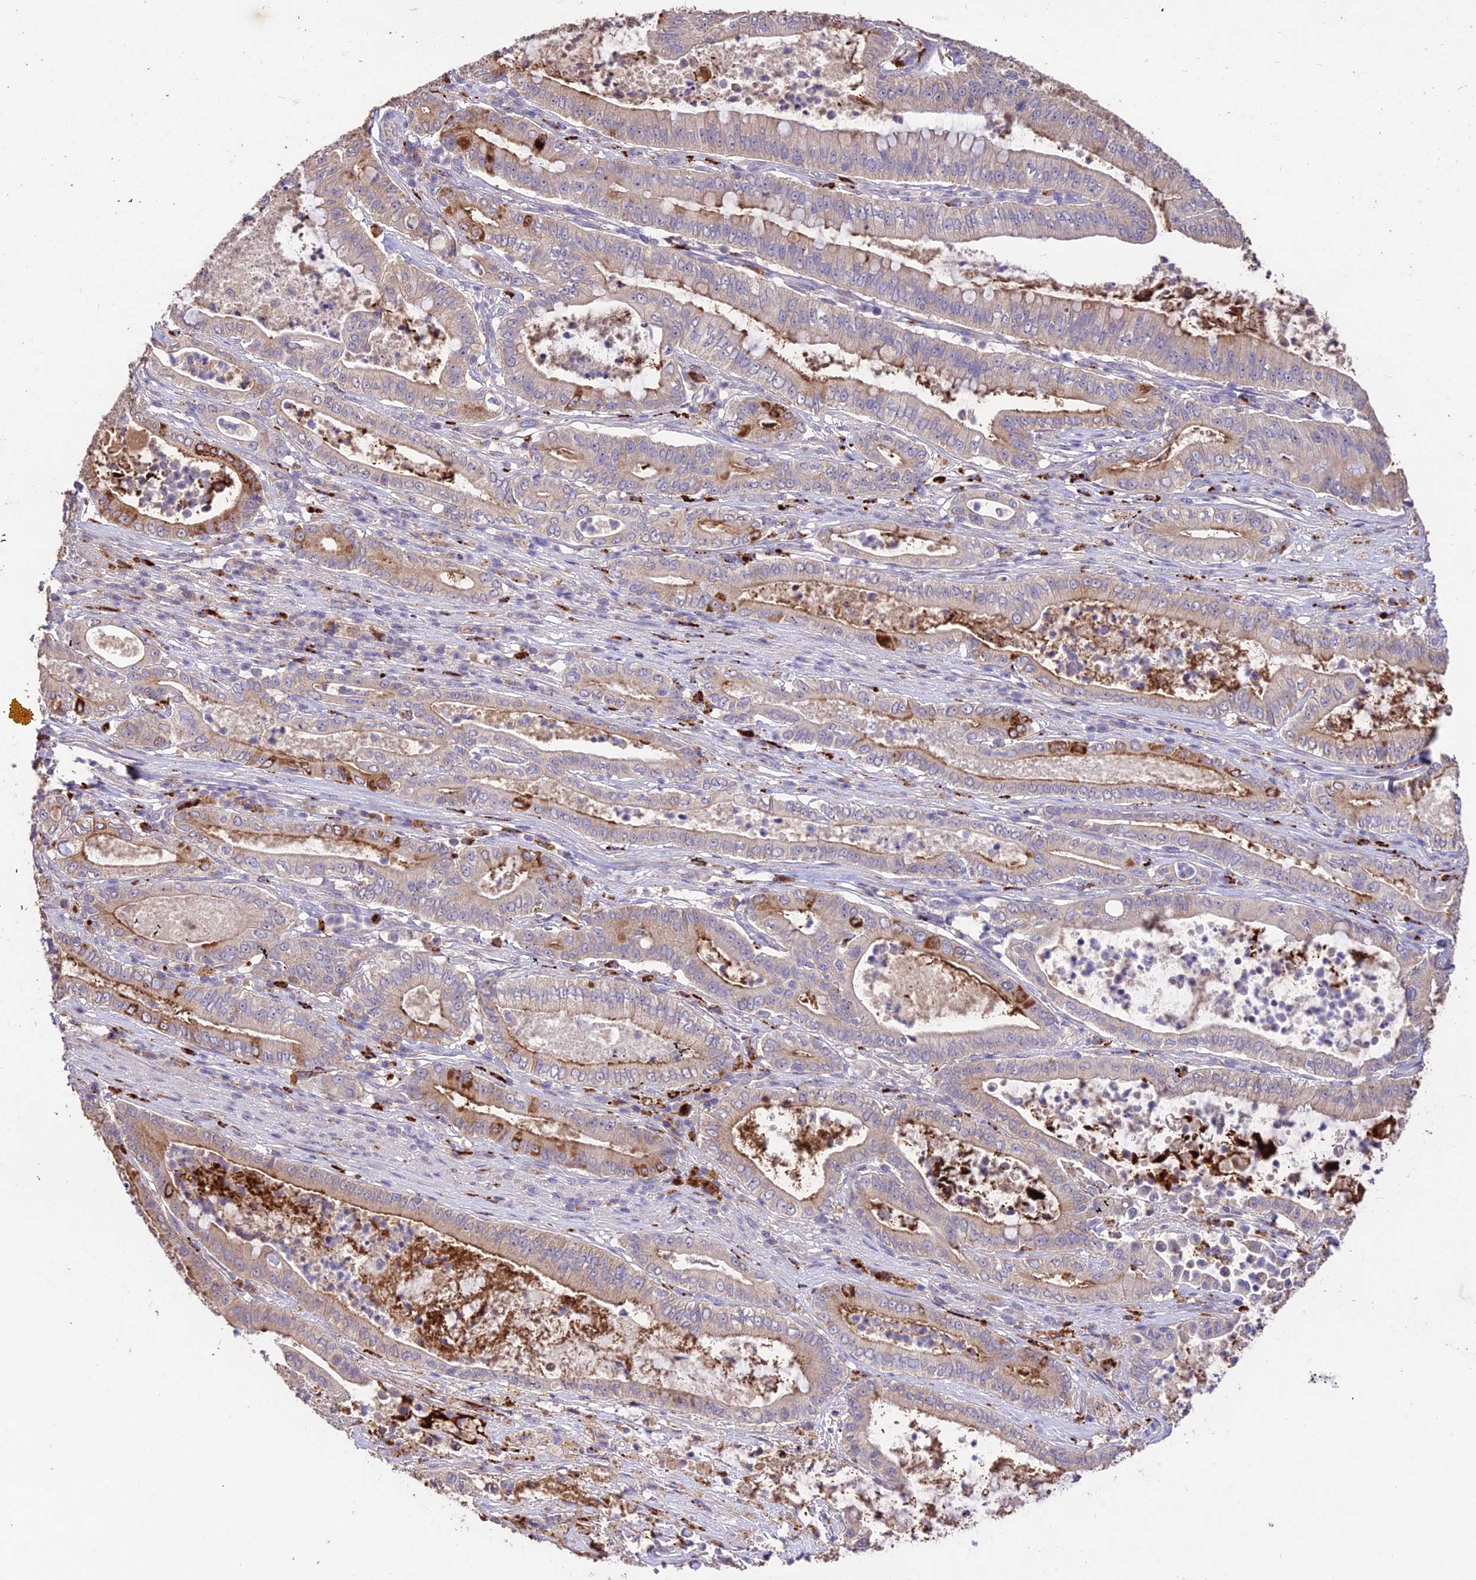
{"staining": {"intensity": "moderate", "quantity": "<25%", "location": "cytoplasmic/membranous"}, "tissue": "pancreatic cancer", "cell_type": "Tumor cells", "image_type": "cancer", "snomed": [{"axis": "morphology", "description": "Adenocarcinoma, NOS"}, {"axis": "topography", "description": "Pancreas"}], "caption": "Adenocarcinoma (pancreatic) stained for a protein exhibits moderate cytoplasmic/membranous positivity in tumor cells. (IHC, brightfield microscopy, high magnification).", "gene": "SDHD", "patient": {"sex": "male", "age": 71}}